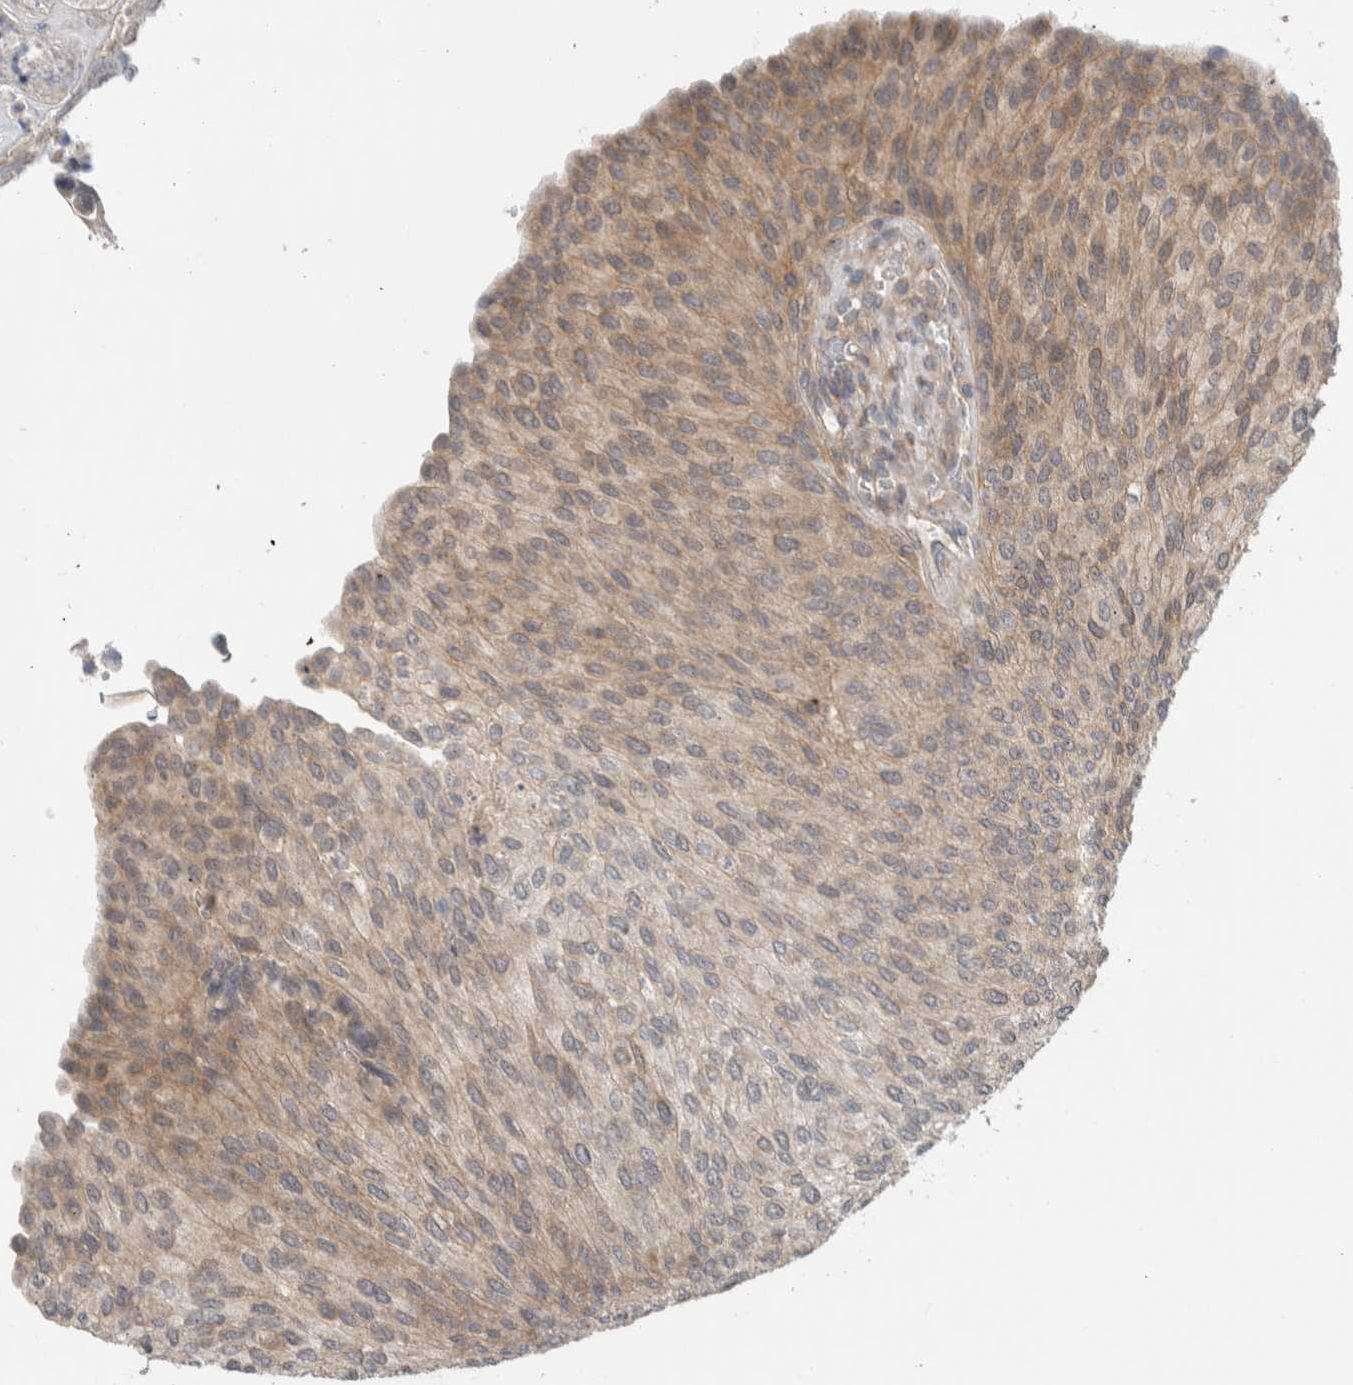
{"staining": {"intensity": "moderate", "quantity": ">75%", "location": "cytoplasmic/membranous"}, "tissue": "urothelial cancer", "cell_type": "Tumor cells", "image_type": "cancer", "snomed": [{"axis": "morphology", "description": "Urothelial carcinoma, Low grade"}, {"axis": "topography", "description": "Urinary bladder"}], "caption": "About >75% of tumor cells in human urothelial carcinoma (low-grade) reveal moderate cytoplasmic/membranous protein positivity as visualized by brown immunohistochemical staining.", "gene": "MPRIP", "patient": {"sex": "female", "age": 79}}